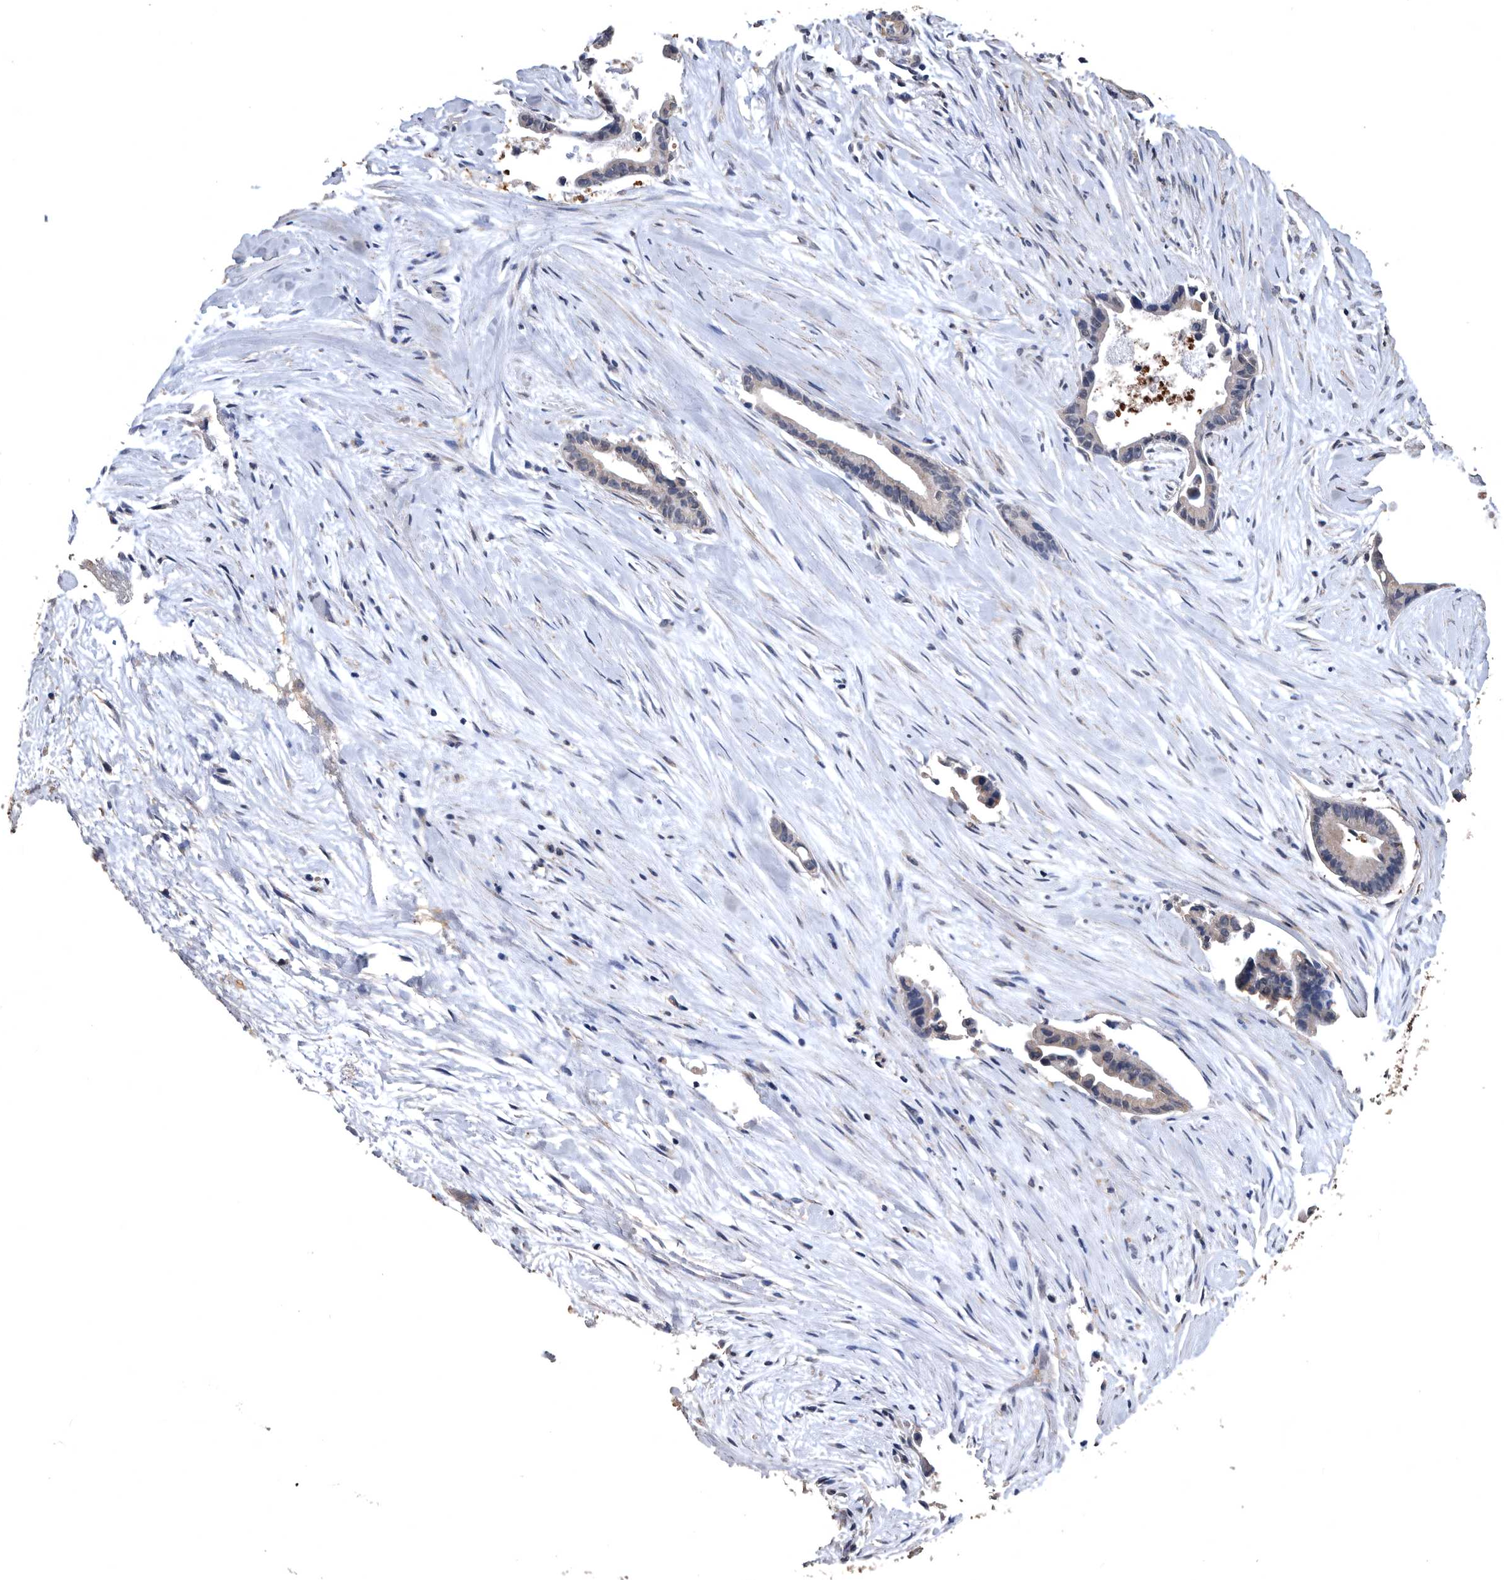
{"staining": {"intensity": "negative", "quantity": "none", "location": "none"}, "tissue": "liver cancer", "cell_type": "Tumor cells", "image_type": "cancer", "snomed": [{"axis": "morphology", "description": "Cholangiocarcinoma"}, {"axis": "topography", "description": "Liver"}], "caption": "This is a histopathology image of IHC staining of liver cholangiocarcinoma, which shows no positivity in tumor cells.", "gene": "NRBP1", "patient": {"sex": "female", "age": 55}}